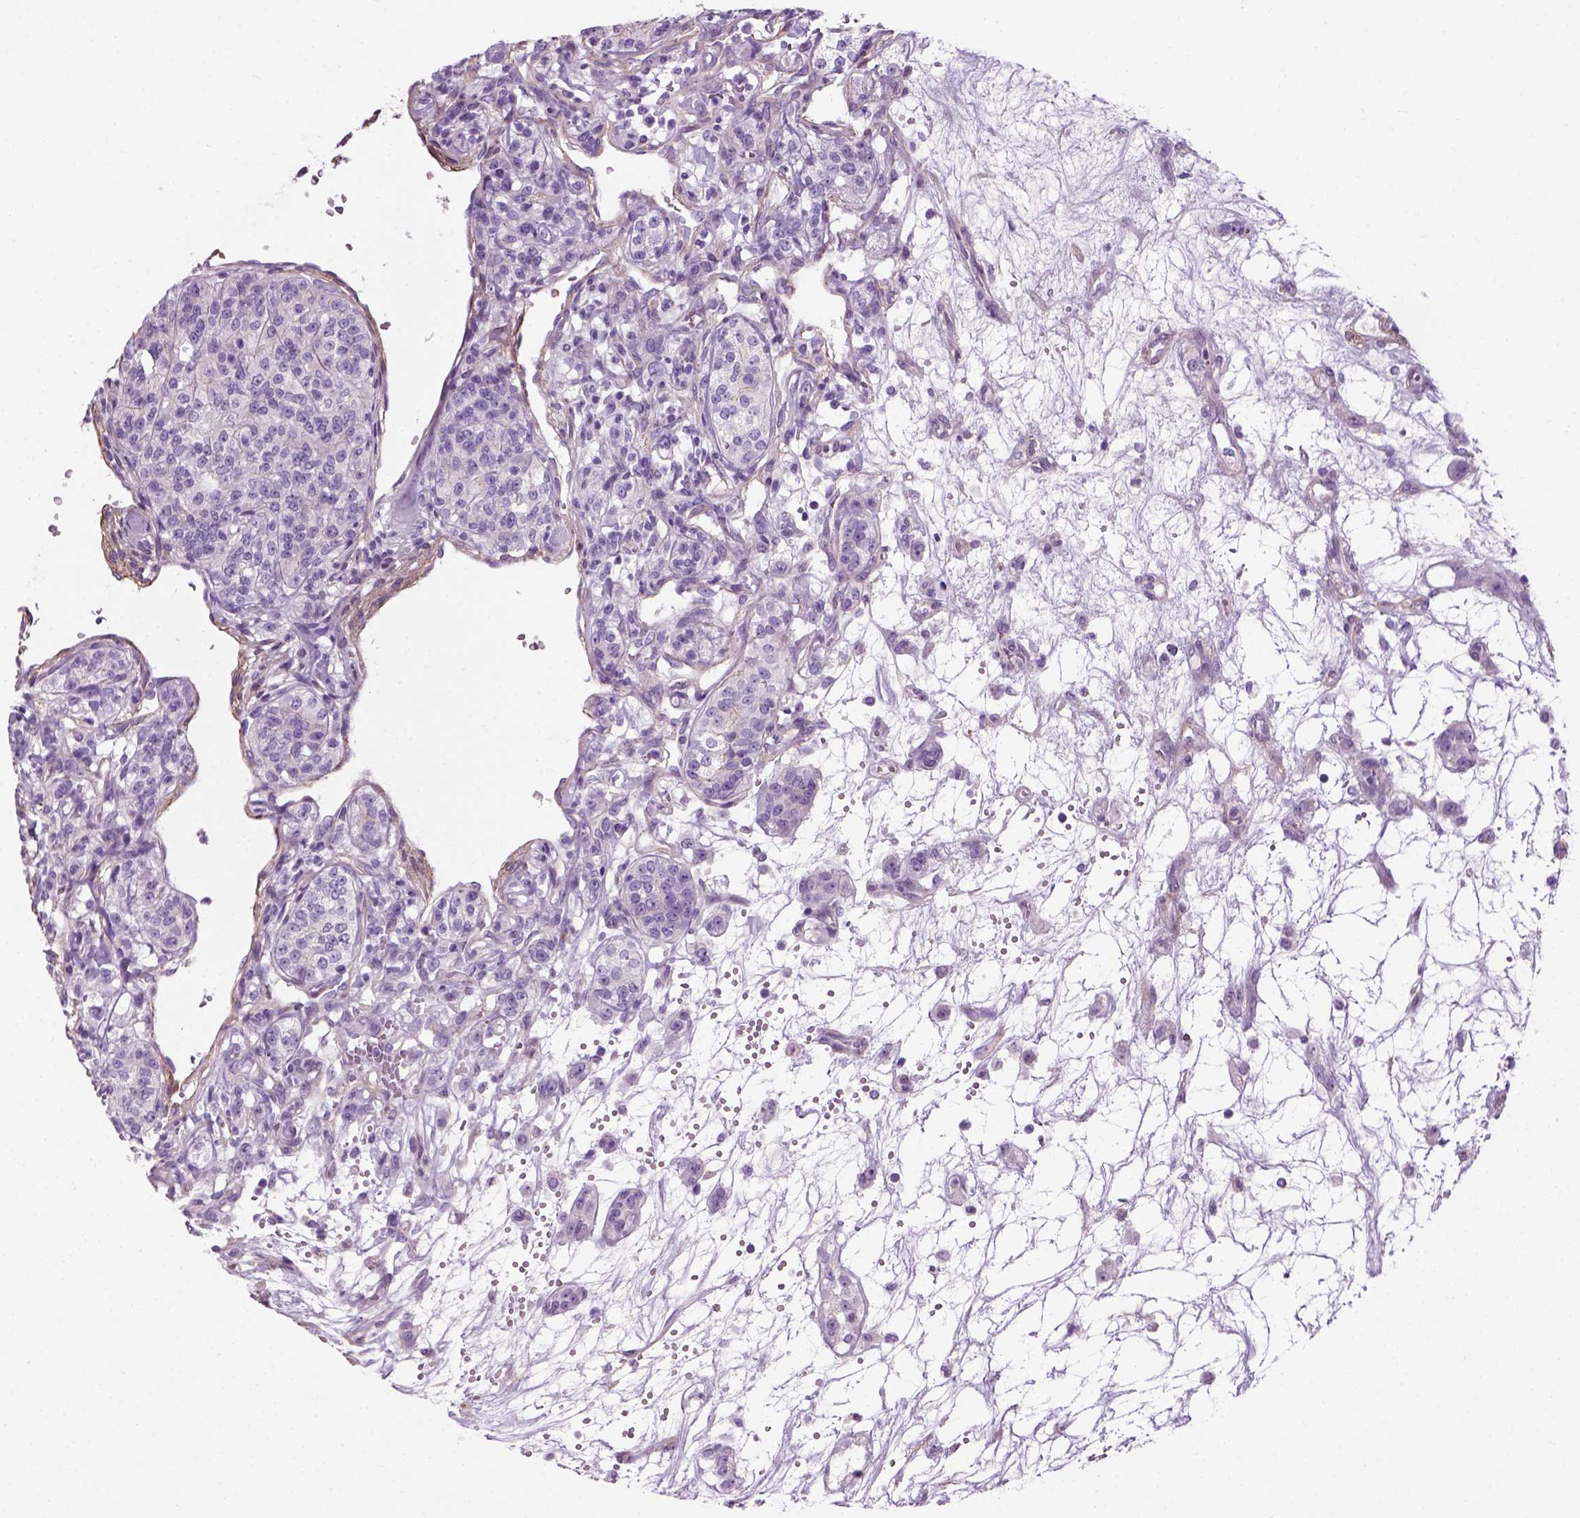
{"staining": {"intensity": "negative", "quantity": "none", "location": "none"}, "tissue": "renal cancer", "cell_type": "Tumor cells", "image_type": "cancer", "snomed": [{"axis": "morphology", "description": "Adenocarcinoma, NOS"}, {"axis": "topography", "description": "Kidney"}], "caption": "This is an immunohistochemistry (IHC) image of human renal cancer (adenocarcinoma). There is no positivity in tumor cells.", "gene": "FAM161A", "patient": {"sex": "female", "age": 63}}